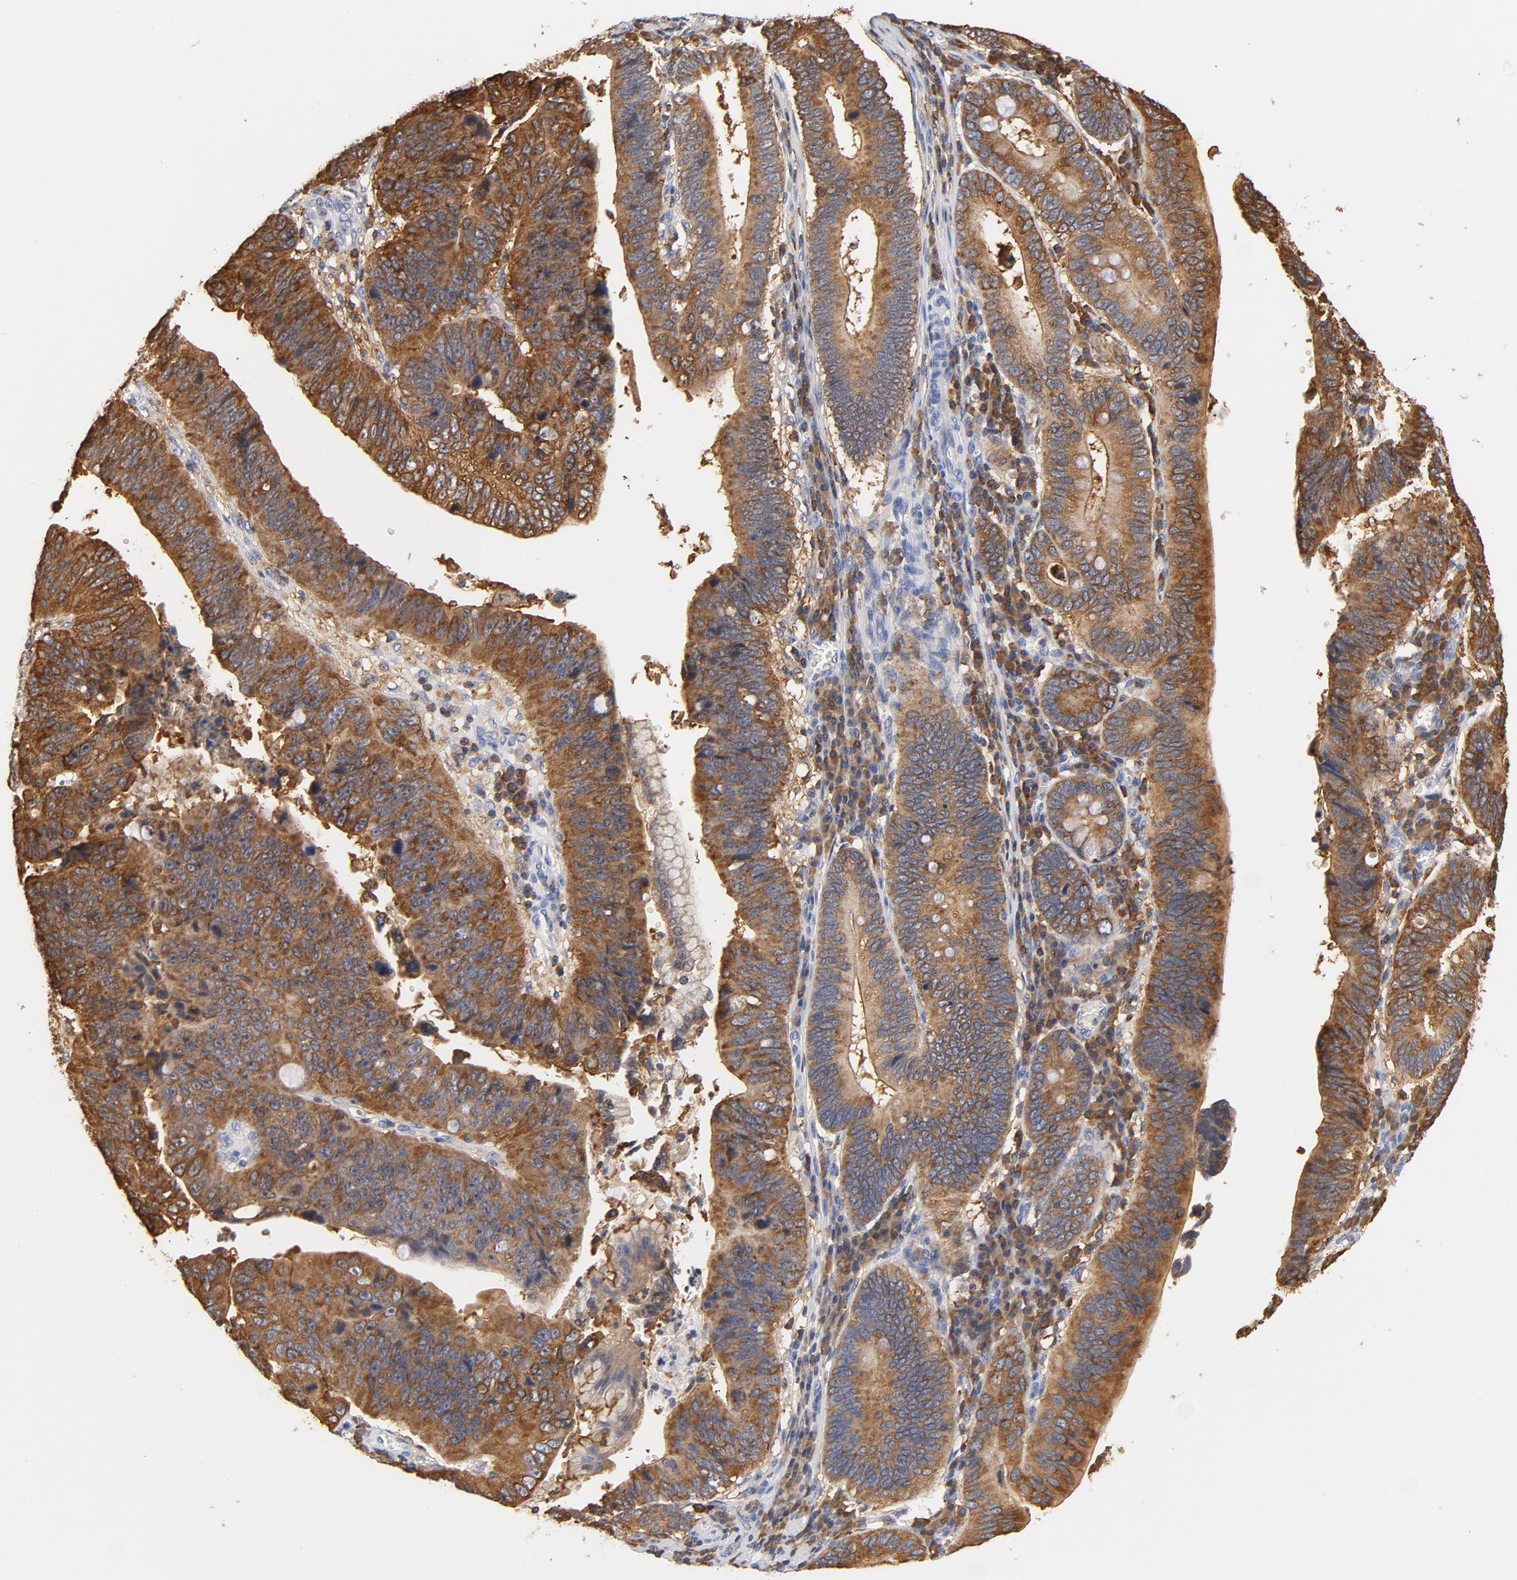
{"staining": {"intensity": "strong", "quantity": ">75%", "location": "cytoplasmic/membranous"}, "tissue": "stomach cancer", "cell_type": "Tumor cells", "image_type": "cancer", "snomed": [{"axis": "morphology", "description": "Adenocarcinoma, NOS"}, {"axis": "topography", "description": "Stomach"}], "caption": "An image of stomach cancer (adenocarcinoma) stained for a protein reveals strong cytoplasmic/membranous brown staining in tumor cells.", "gene": "EZR", "patient": {"sex": "male", "age": 59}}